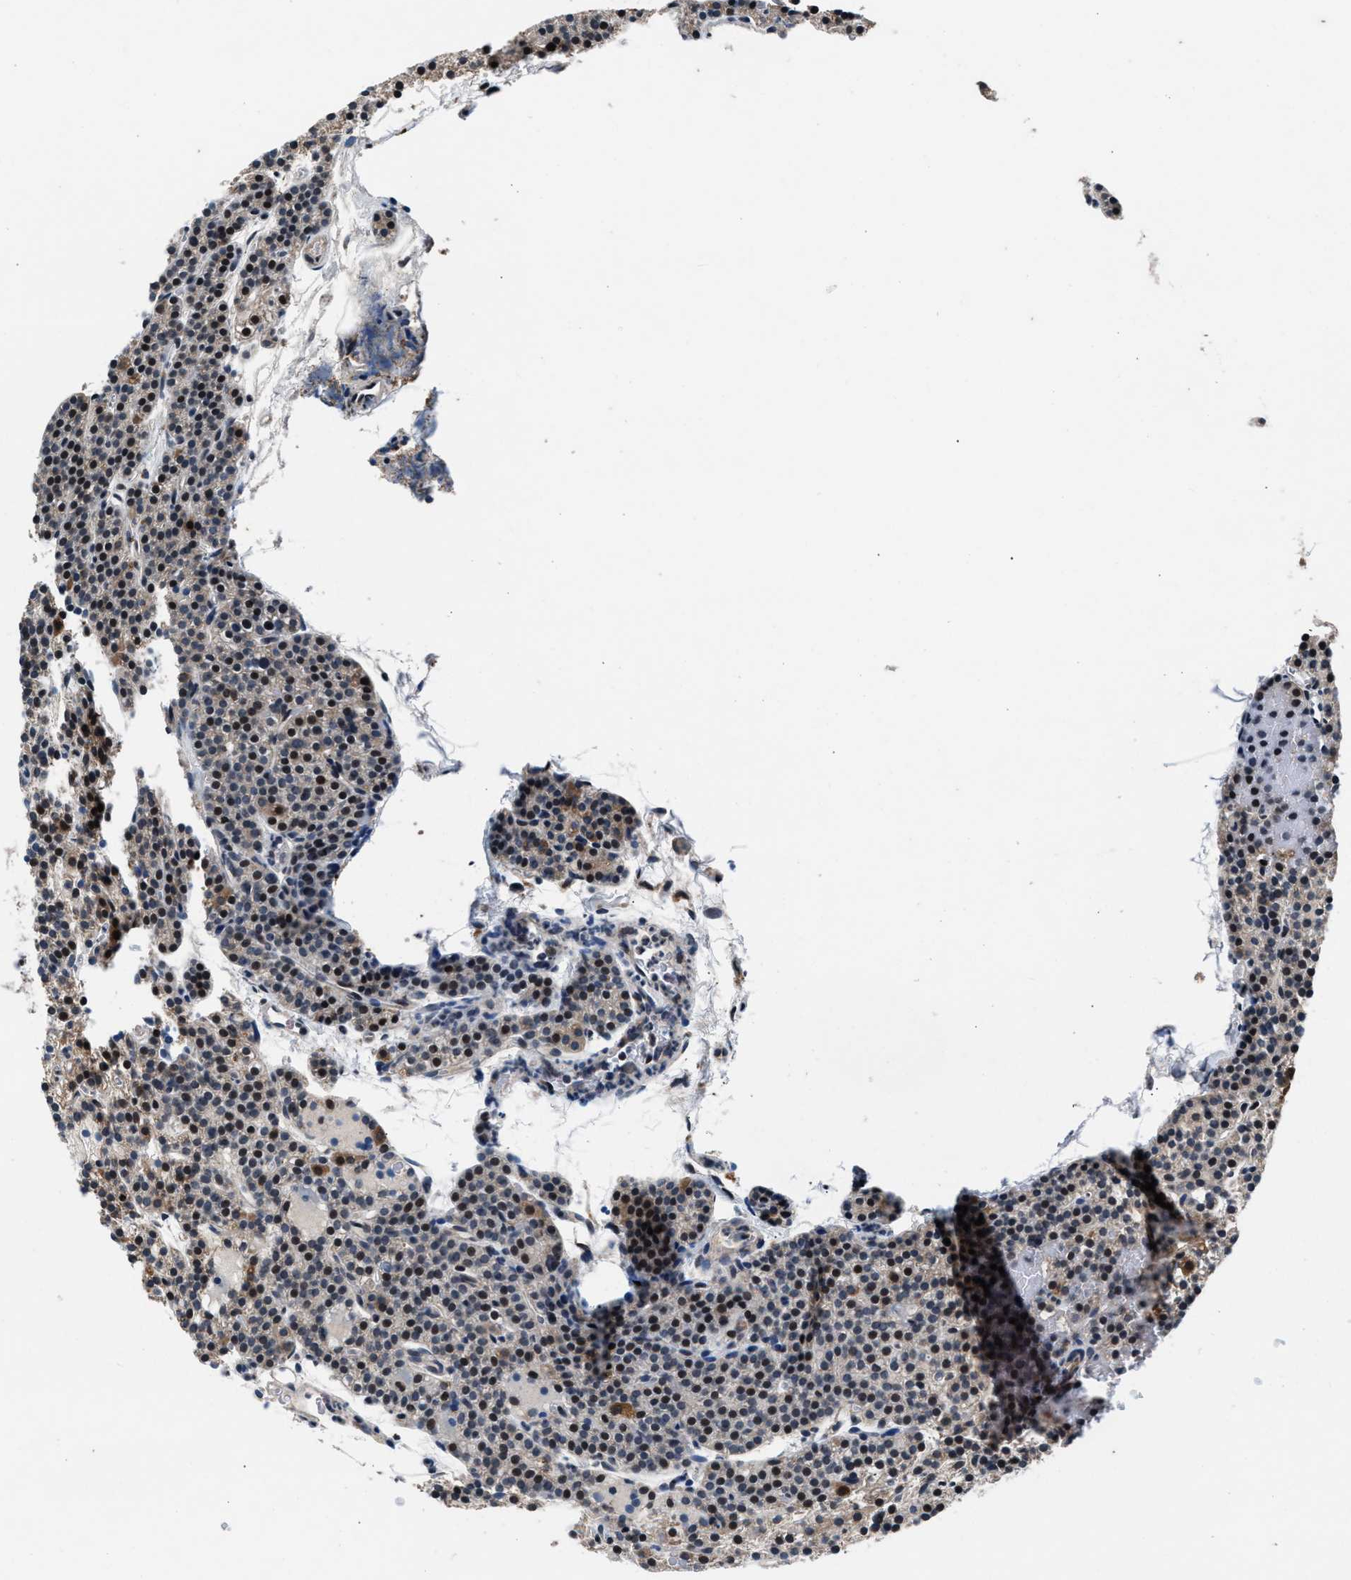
{"staining": {"intensity": "moderate", "quantity": "25%-75%", "location": "cytoplasmic/membranous,nuclear"}, "tissue": "parathyroid gland", "cell_type": "Glandular cells", "image_type": "normal", "snomed": [{"axis": "morphology", "description": "Normal tissue, NOS"}, {"axis": "morphology", "description": "Adenoma, NOS"}, {"axis": "topography", "description": "Parathyroid gland"}], "caption": "Protein staining of unremarkable parathyroid gland reveals moderate cytoplasmic/membranous,nuclear expression in about 25%-75% of glandular cells.", "gene": "PRRC2B", "patient": {"sex": "female", "age": 74}}